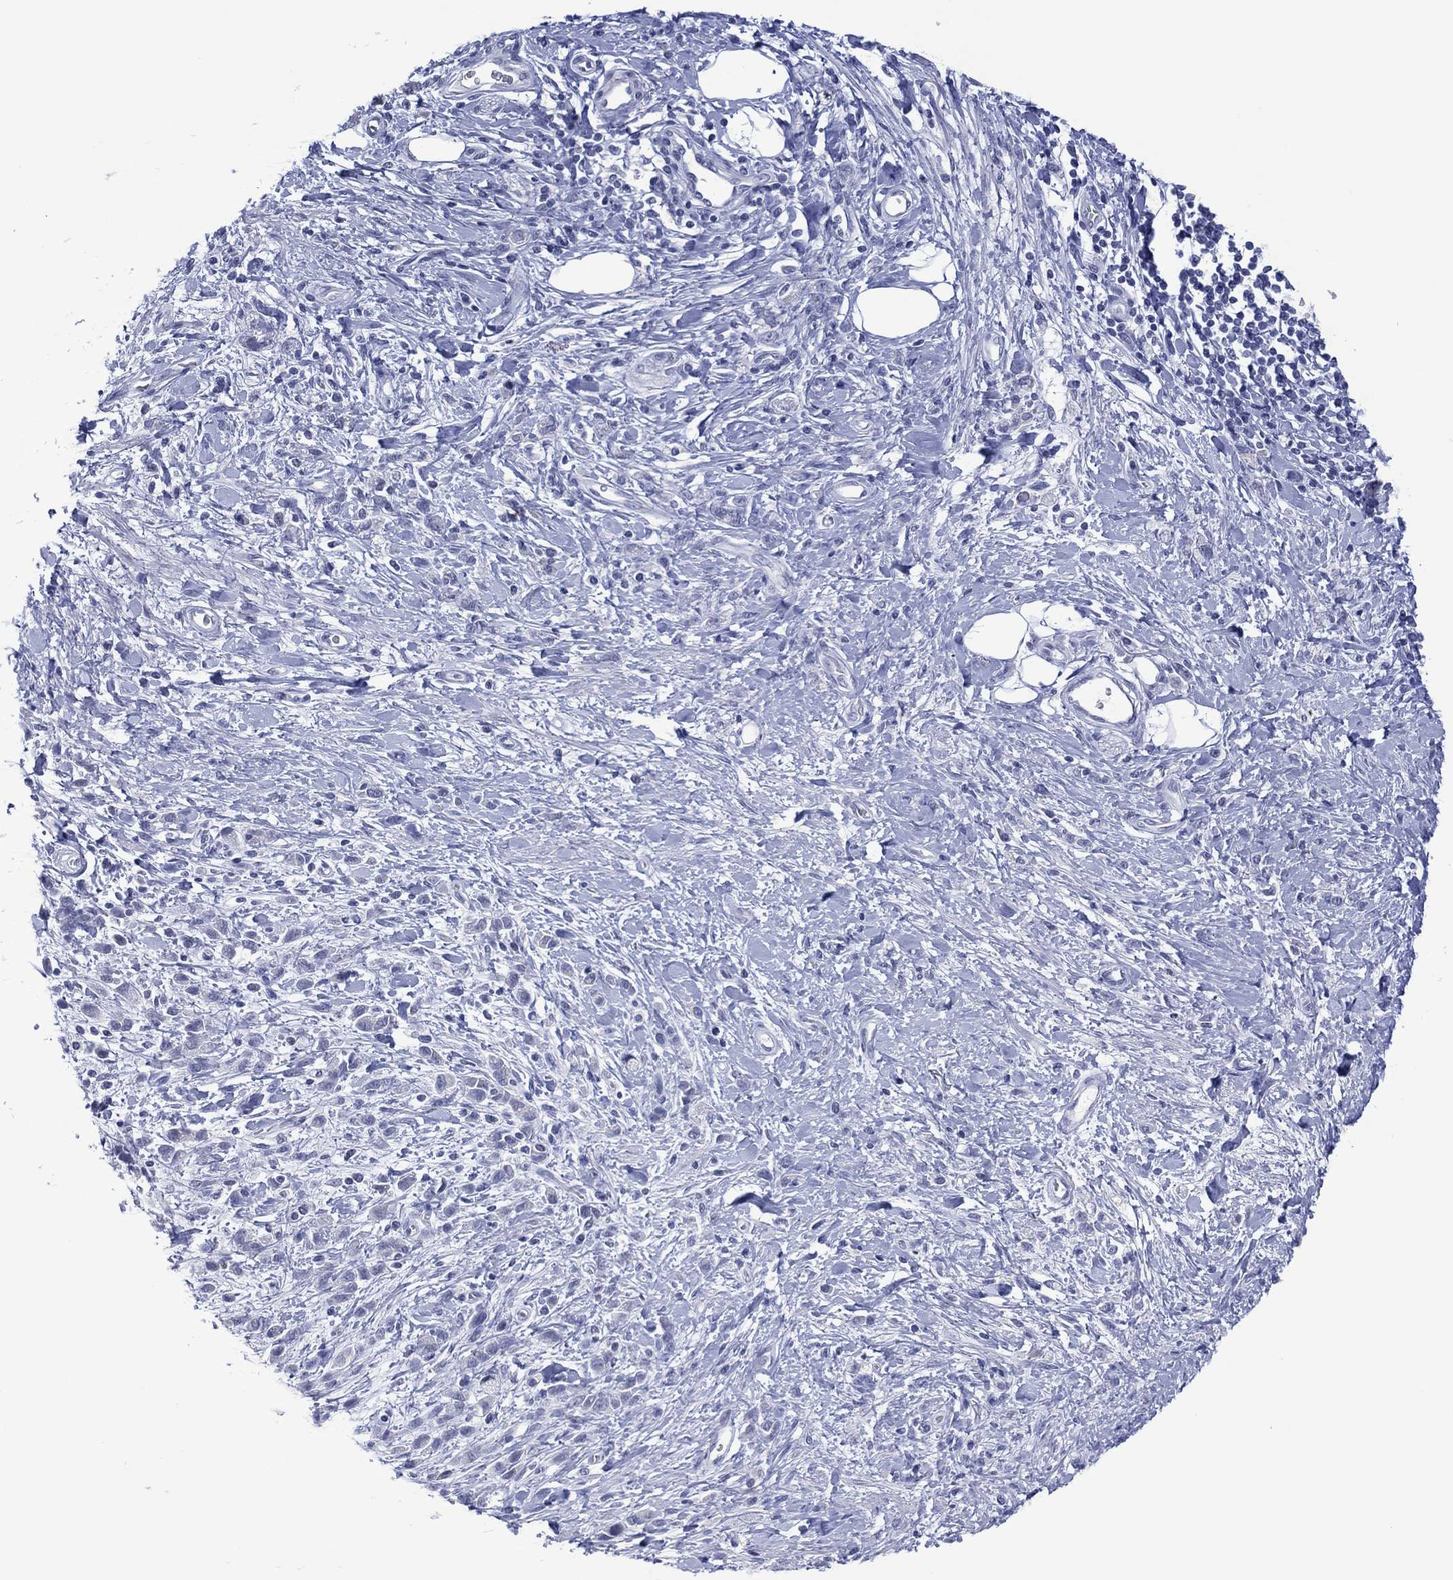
{"staining": {"intensity": "negative", "quantity": "none", "location": "none"}, "tissue": "stomach cancer", "cell_type": "Tumor cells", "image_type": "cancer", "snomed": [{"axis": "morphology", "description": "Adenocarcinoma, NOS"}, {"axis": "topography", "description": "Stomach"}], "caption": "There is no significant positivity in tumor cells of stomach adenocarcinoma.", "gene": "UTF1", "patient": {"sex": "male", "age": 77}}